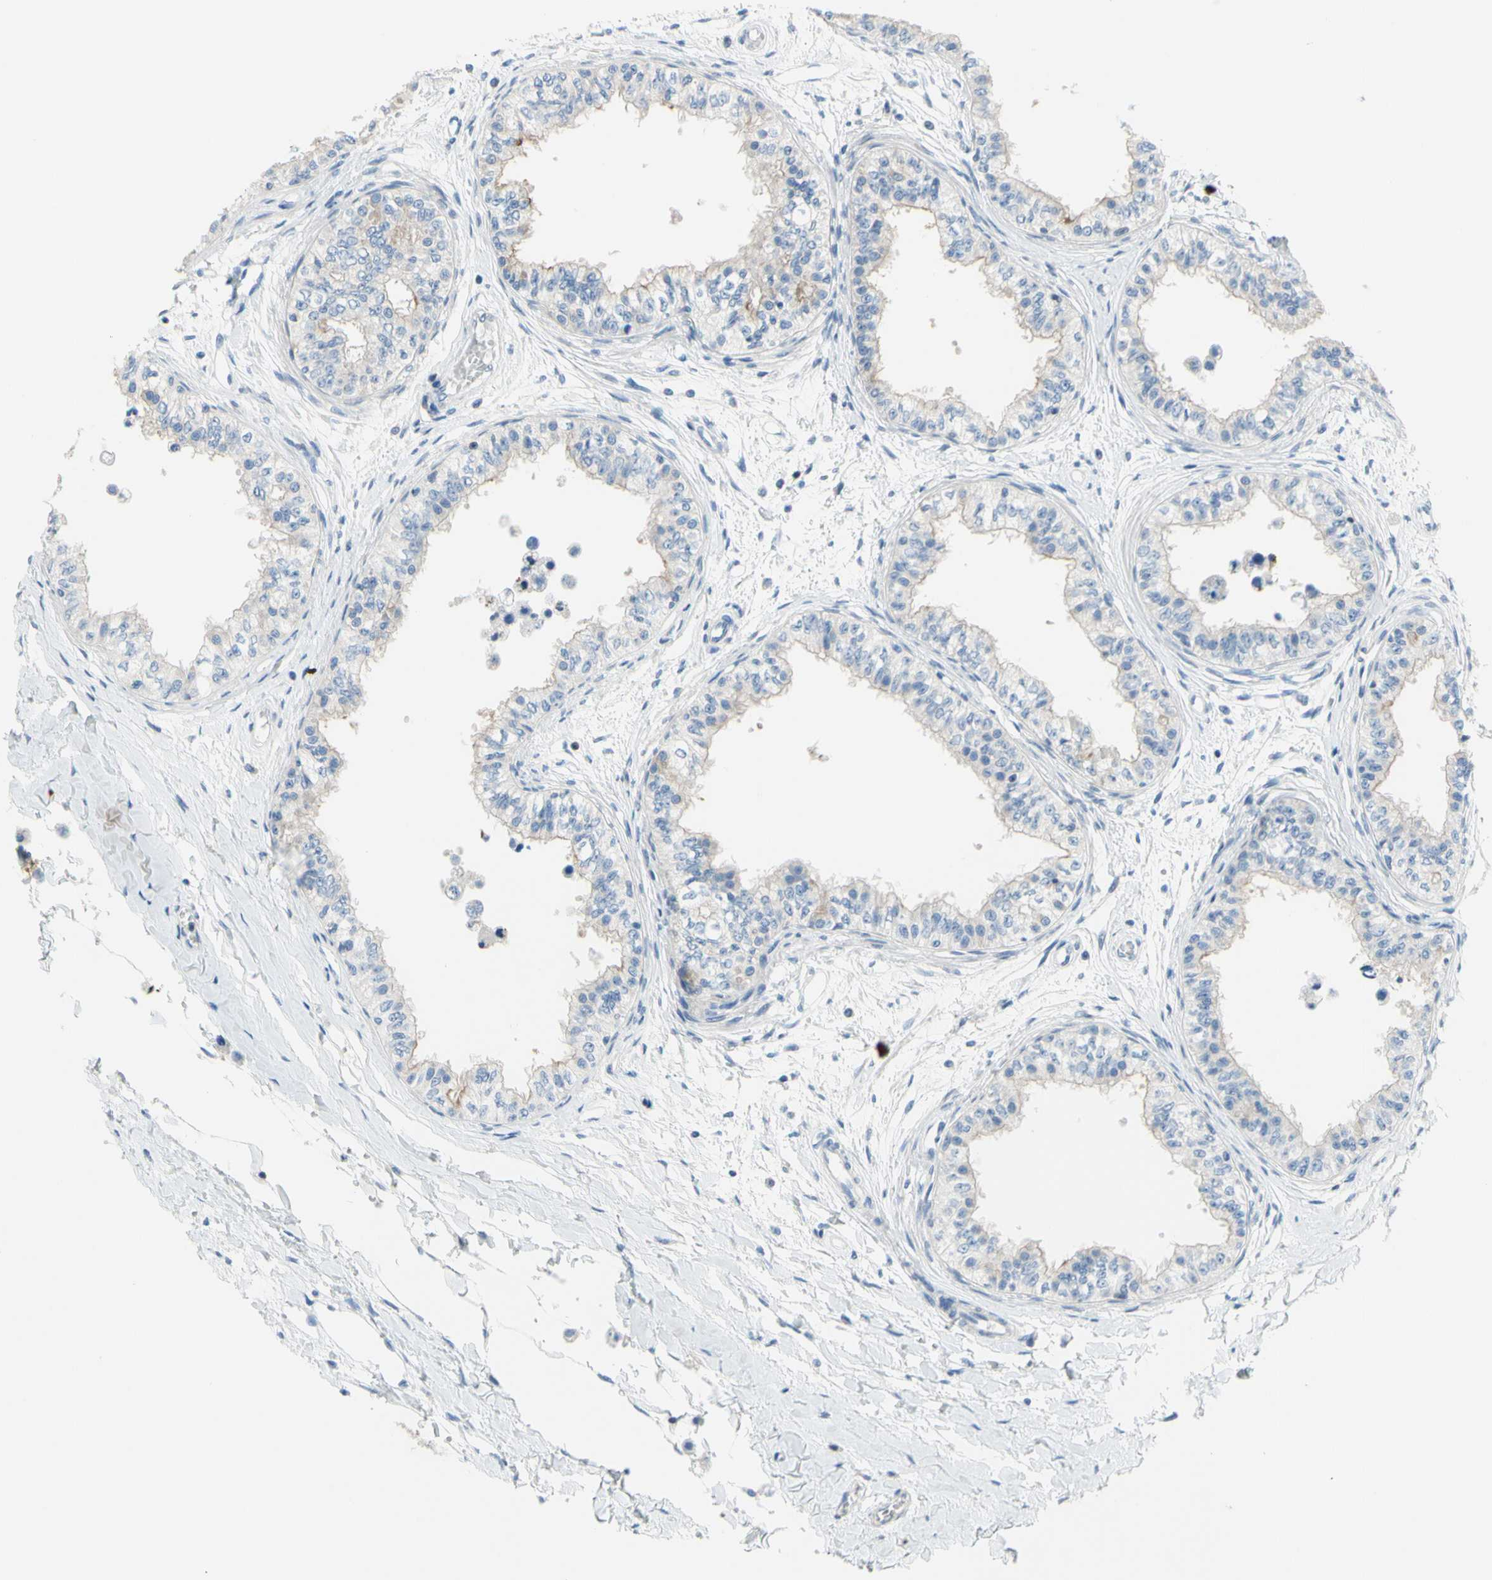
{"staining": {"intensity": "moderate", "quantity": ">75%", "location": "cytoplasmic/membranous"}, "tissue": "epididymis", "cell_type": "Glandular cells", "image_type": "normal", "snomed": [{"axis": "morphology", "description": "Normal tissue, NOS"}, {"axis": "morphology", "description": "Adenocarcinoma, metastatic, NOS"}, {"axis": "topography", "description": "Testis"}, {"axis": "topography", "description": "Epididymis"}], "caption": "Immunohistochemical staining of benign human epididymis shows >75% levels of moderate cytoplasmic/membranous protein expression in approximately >75% of glandular cells. The staining was performed using DAB, with brown indicating positive protein expression. Nuclei are stained blue with hematoxylin.", "gene": "MUC1", "patient": {"sex": "male", "age": 26}}